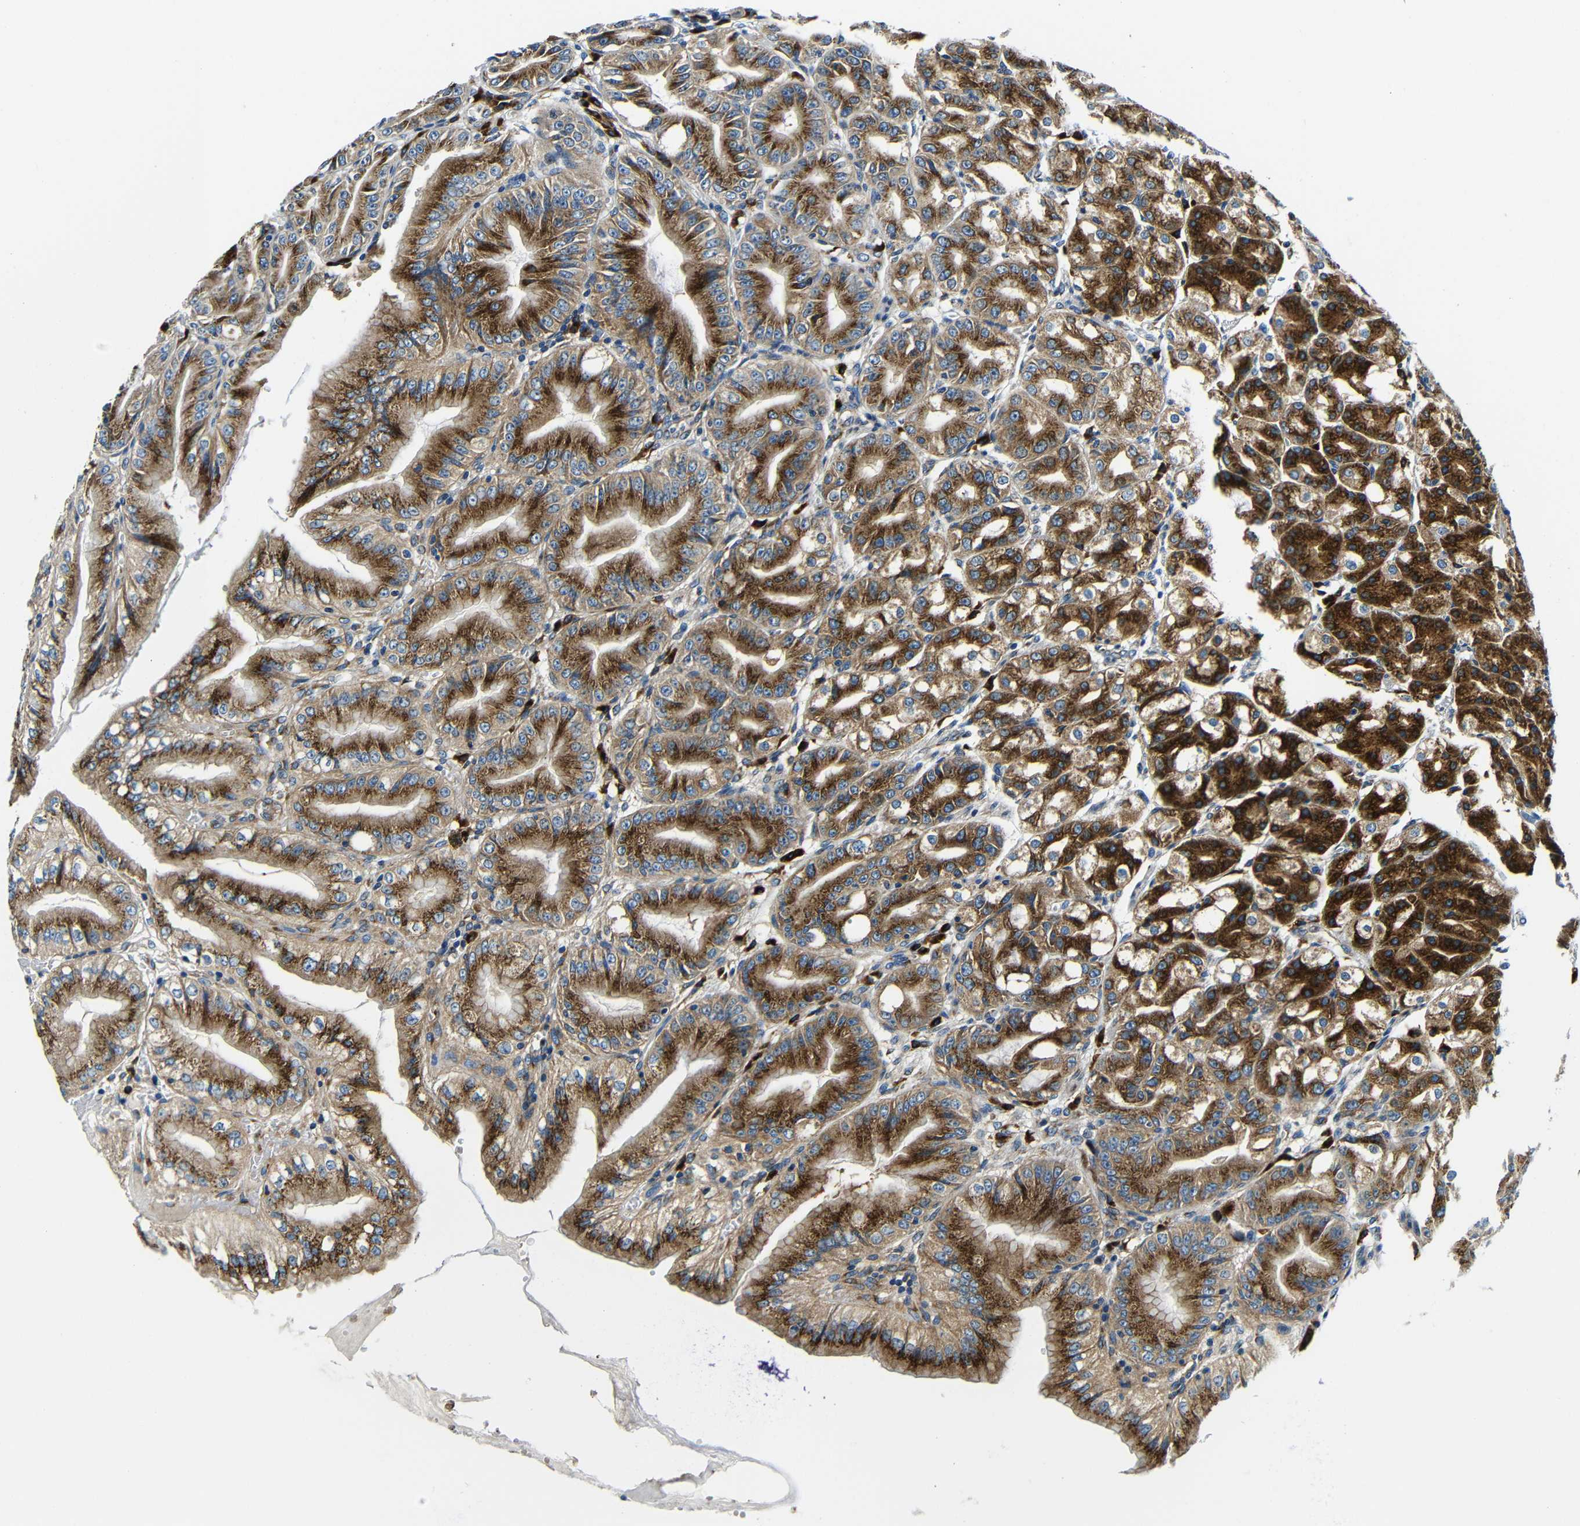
{"staining": {"intensity": "strong", "quantity": ">75%", "location": "cytoplasmic/membranous"}, "tissue": "stomach", "cell_type": "Glandular cells", "image_type": "normal", "snomed": [{"axis": "morphology", "description": "Normal tissue, NOS"}, {"axis": "topography", "description": "Stomach, lower"}], "caption": "Protein expression analysis of unremarkable stomach reveals strong cytoplasmic/membranous positivity in about >75% of glandular cells.", "gene": "USO1", "patient": {"sex": "male", "age": 71}}